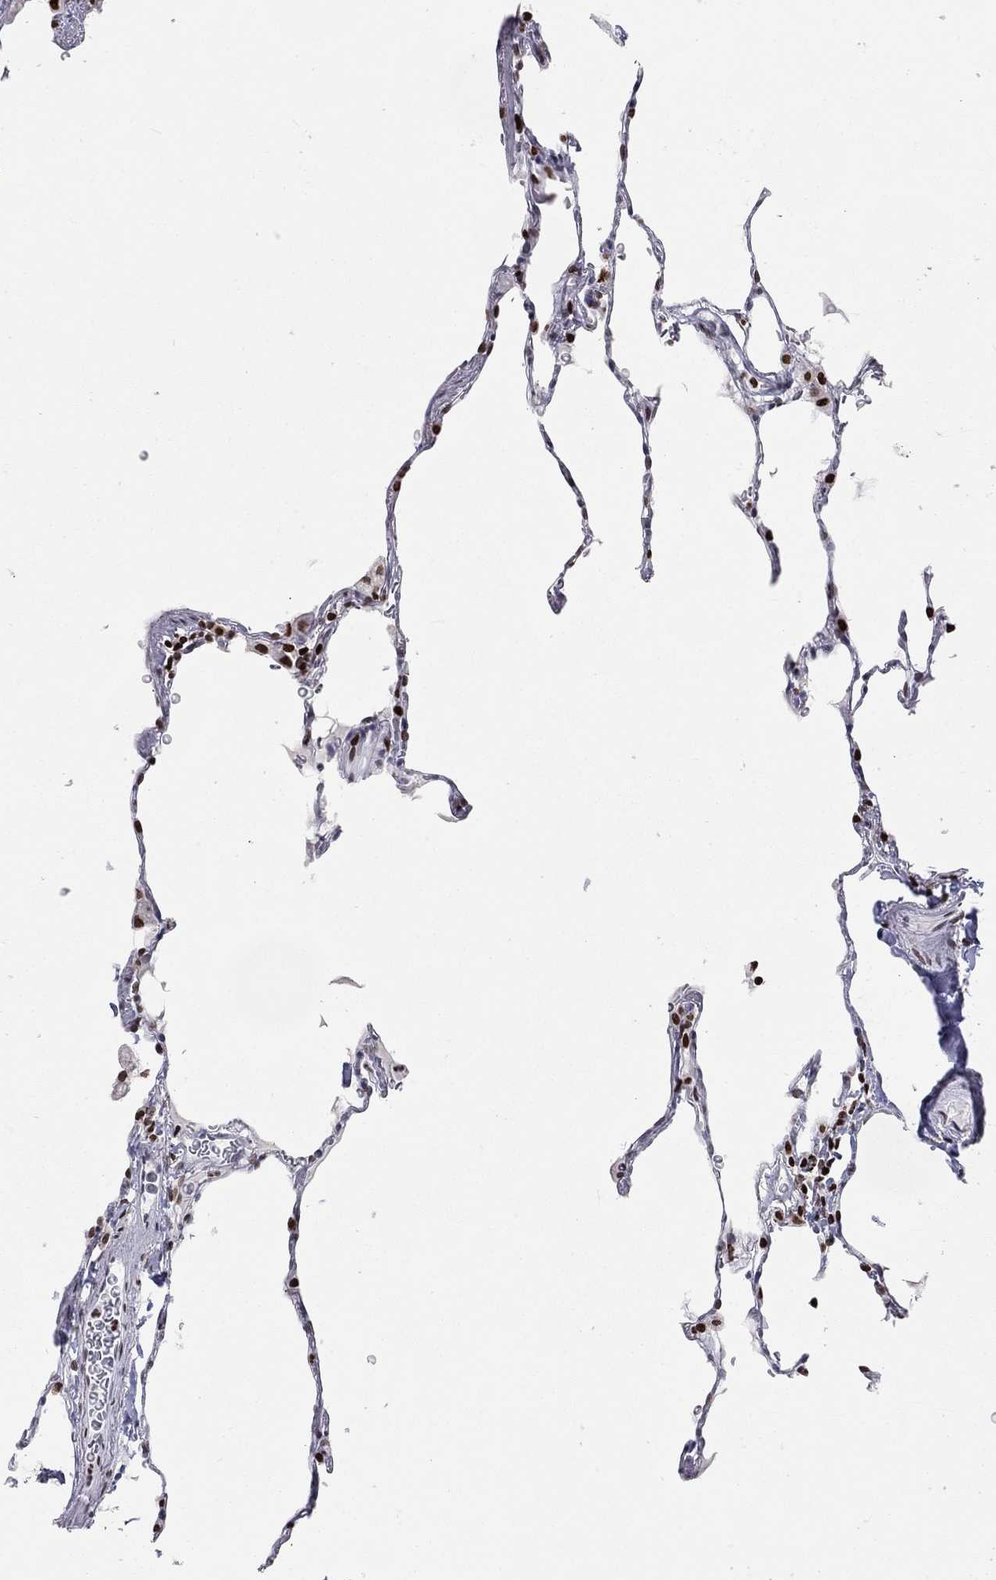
{"staining": {"intensity": "strong", "quantity": "25%-75%", "location": "nuclear"}, "tissue": "lung", "cell_type": "Alveolar cells", "image_type": "normal", "snomed": [{"axis": "morphology", "description": "Normal tissue, NOS"}, {"axis": "morphology", "description": "Adenocarcinoma, metastatic, NOS"}, {"axis": "topography", "description": "Lung"}], "caption": "Approximately 25%-75% of alveolar cells in benign lung display strong nuclear protein expression as visualized by brown immunohistochemical staining.", "gene": "H2AX", "patient": {"sex": "male", "age": 45}}